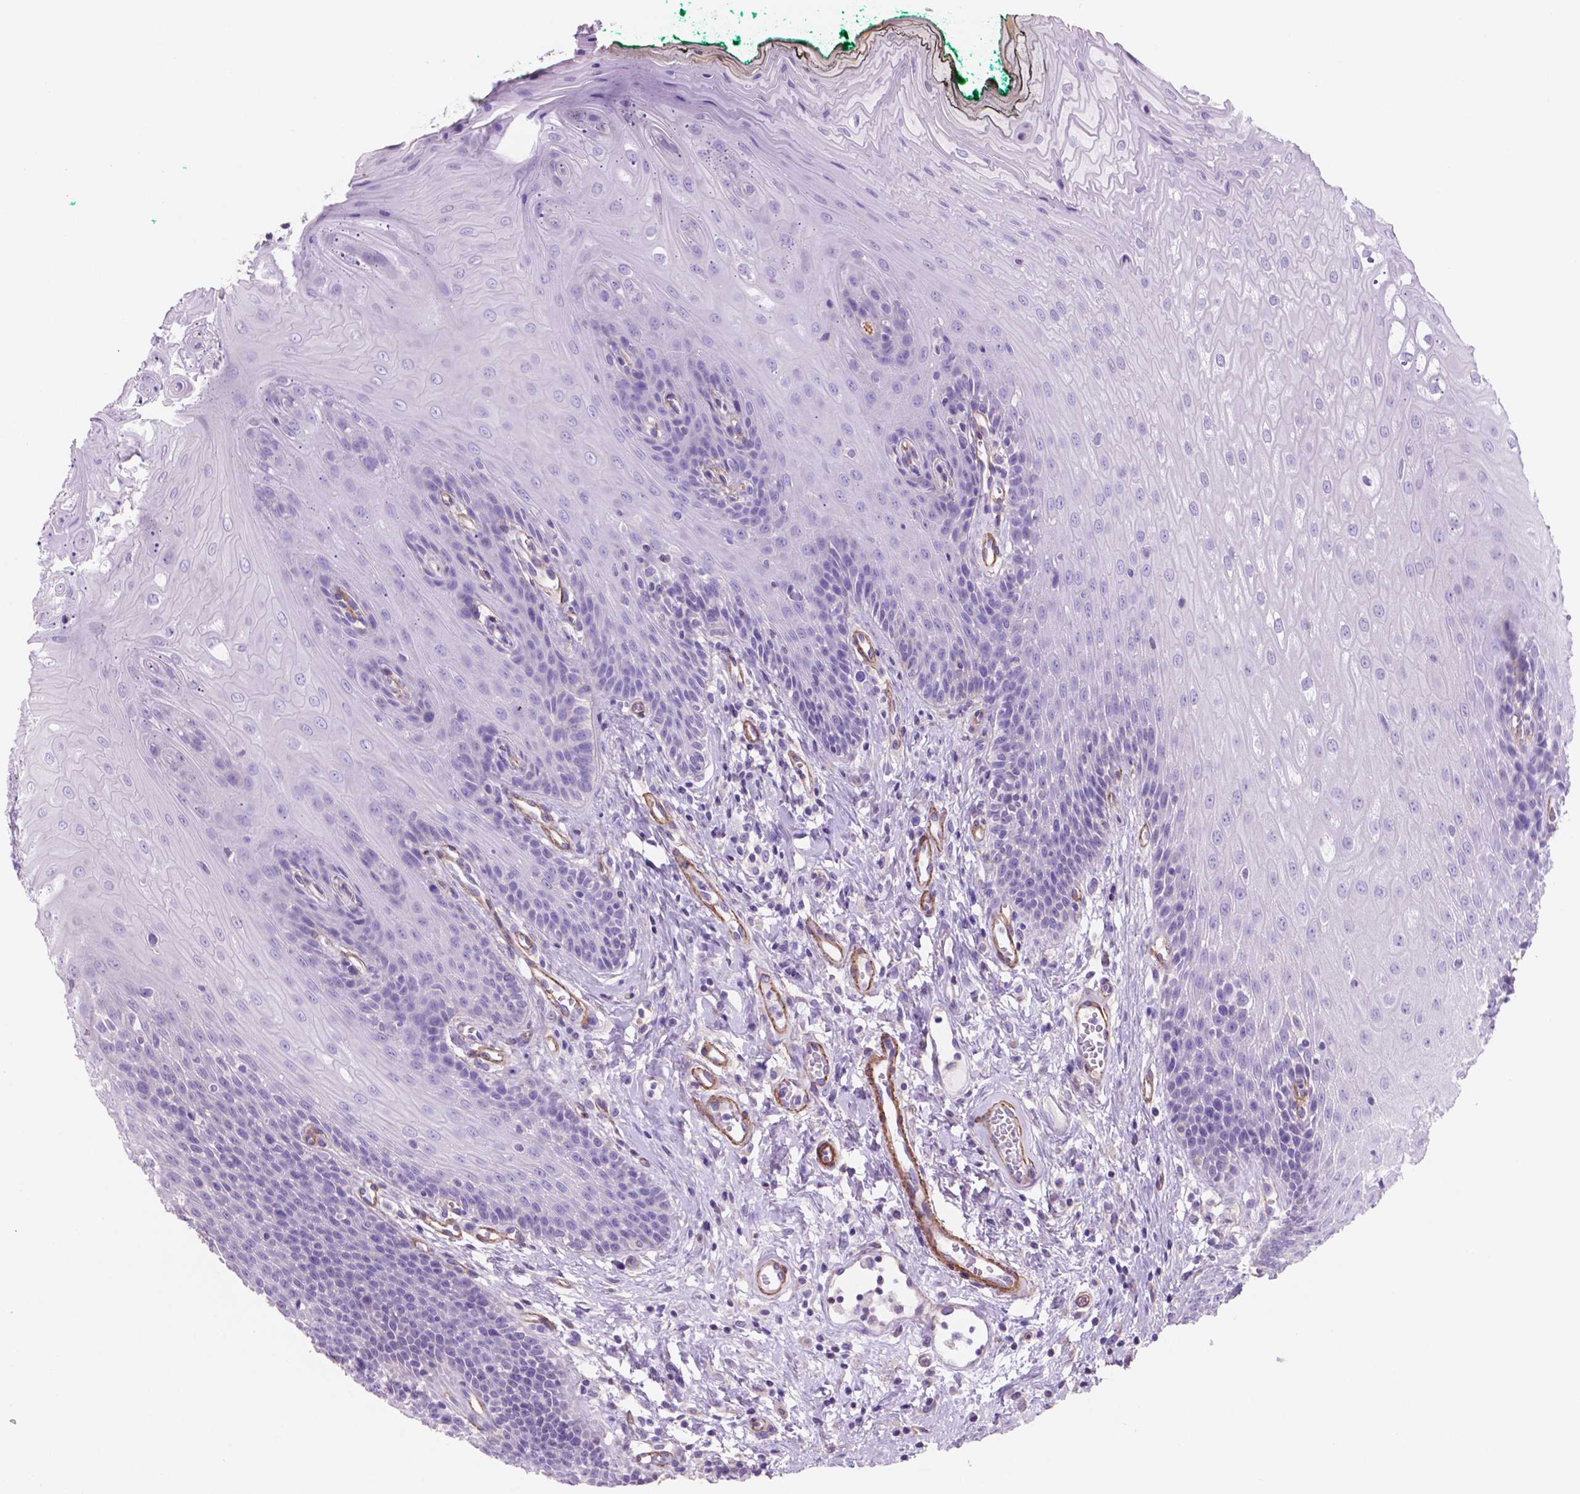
{"staining": {"intensity": "negative", "quantity": "none", "location": "none"}, "tissue": "oral mucosa", "cell_type": "Squamous epithelial cells", "image_type": "normal", "snomed": [{"axis": "morphology", "description": "Normal tissue, NOS"}, {"axis": "topography", "description": "Oral tissue"}], "caption": "Immunohistochemistry photomicrograph of normal oral mucosa: oral mucosa stained with DAB displays no significant protein positivity in squamous epithelial cells.", "gene": "TOR2A", "patient": {"sex": "female", "age": 68}}